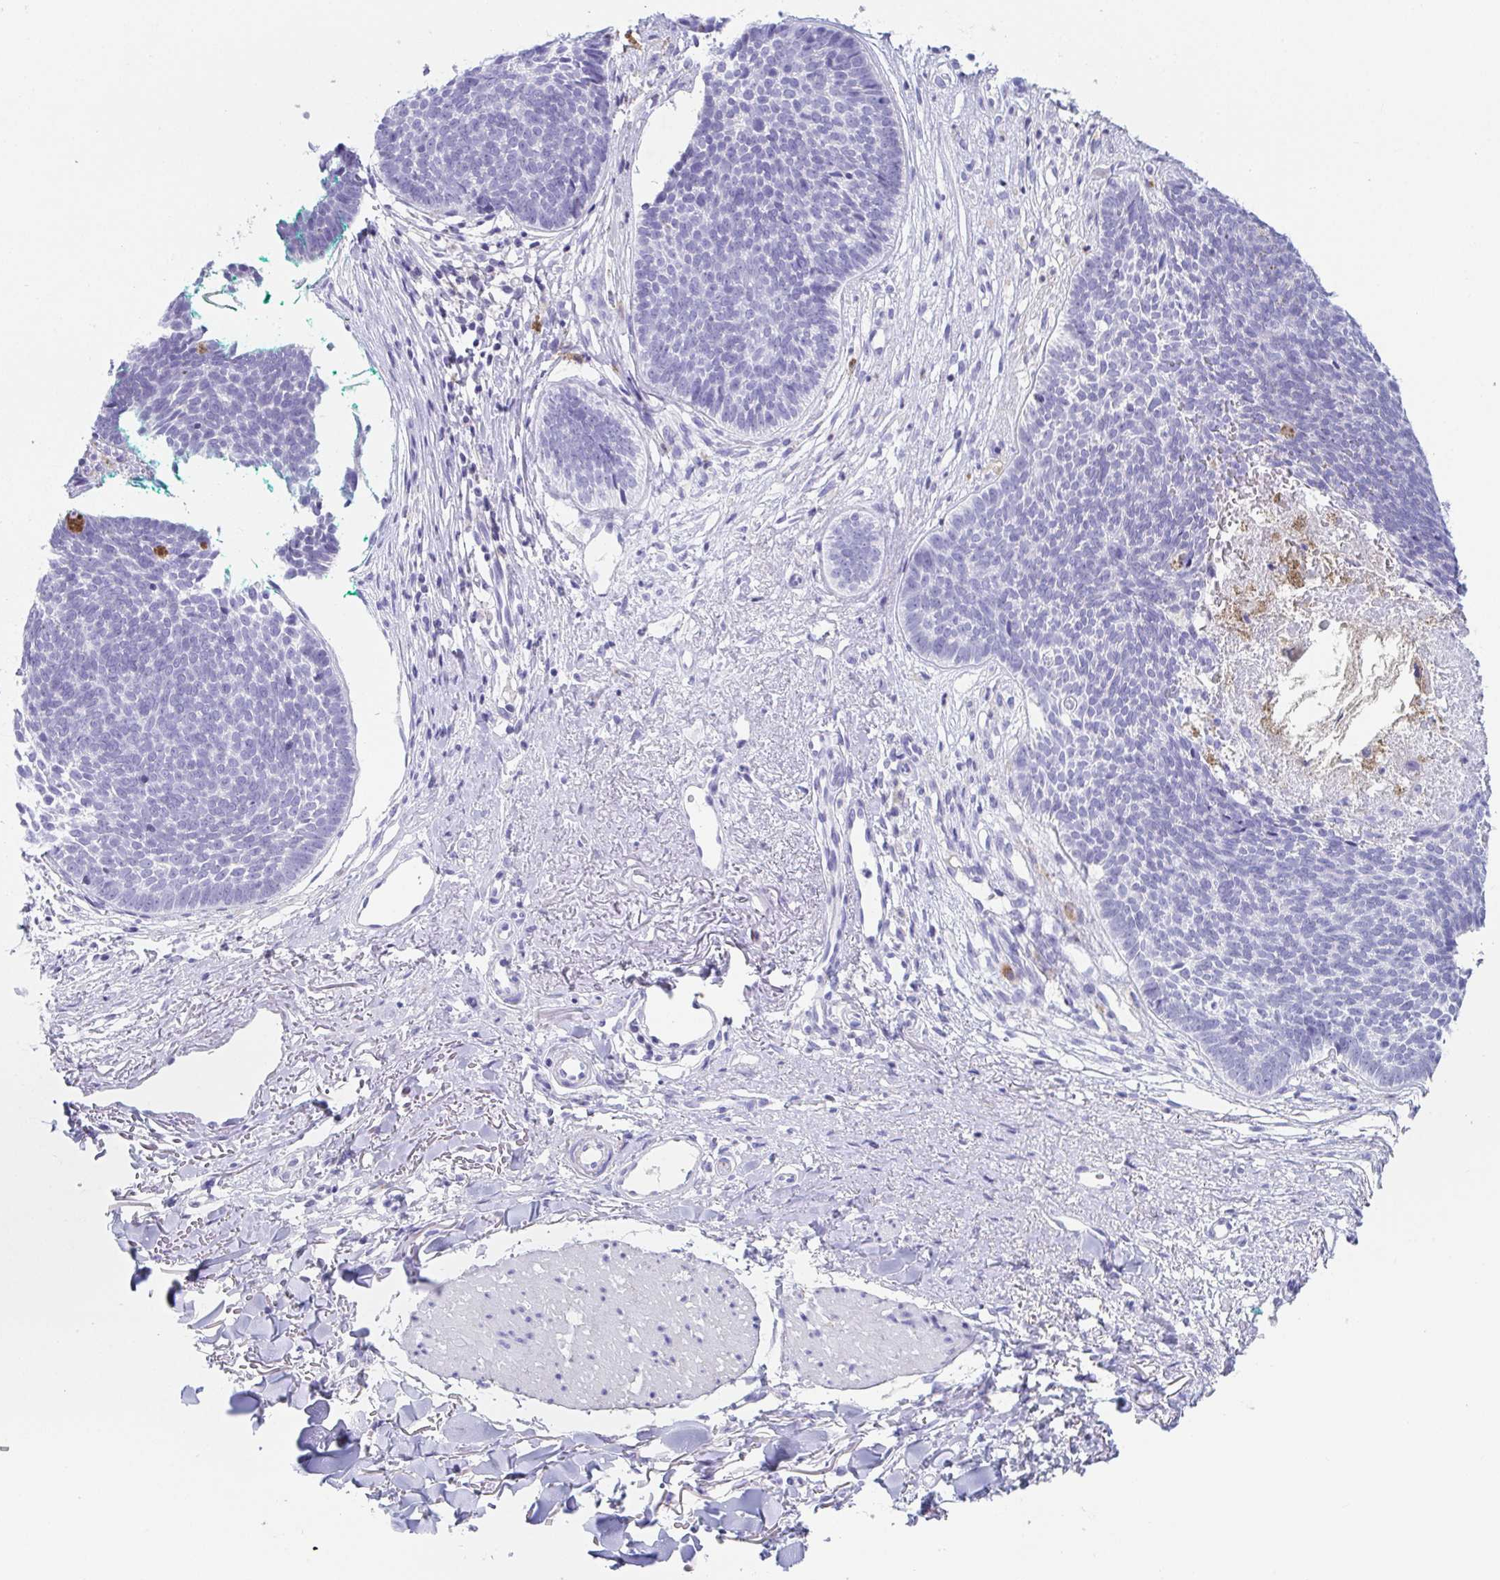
{"staining": {"intensity": "negative", "quantity": "none", "location": "none"}, "tissue": "skin cancer", "cell_type": "Tumor cells", "image_type": "cancer", "snomed": [{"axis": "morphology", "description": "Basal cell carcinoma"}, {"axis": "topography", "description": "Skin"}, {"axis": "topography", "description": "Skin of neck"}, {"axis": "topography", "description": "Skin of shoulder"}, {"axis": "topography", "description": "Skin of back"}], "caption": "There is no significant expression in tumor cells of basal cell carcinoma (skin).", "gene": "PLA2G1B", "patient": {"sex": "male", "age": 80}}